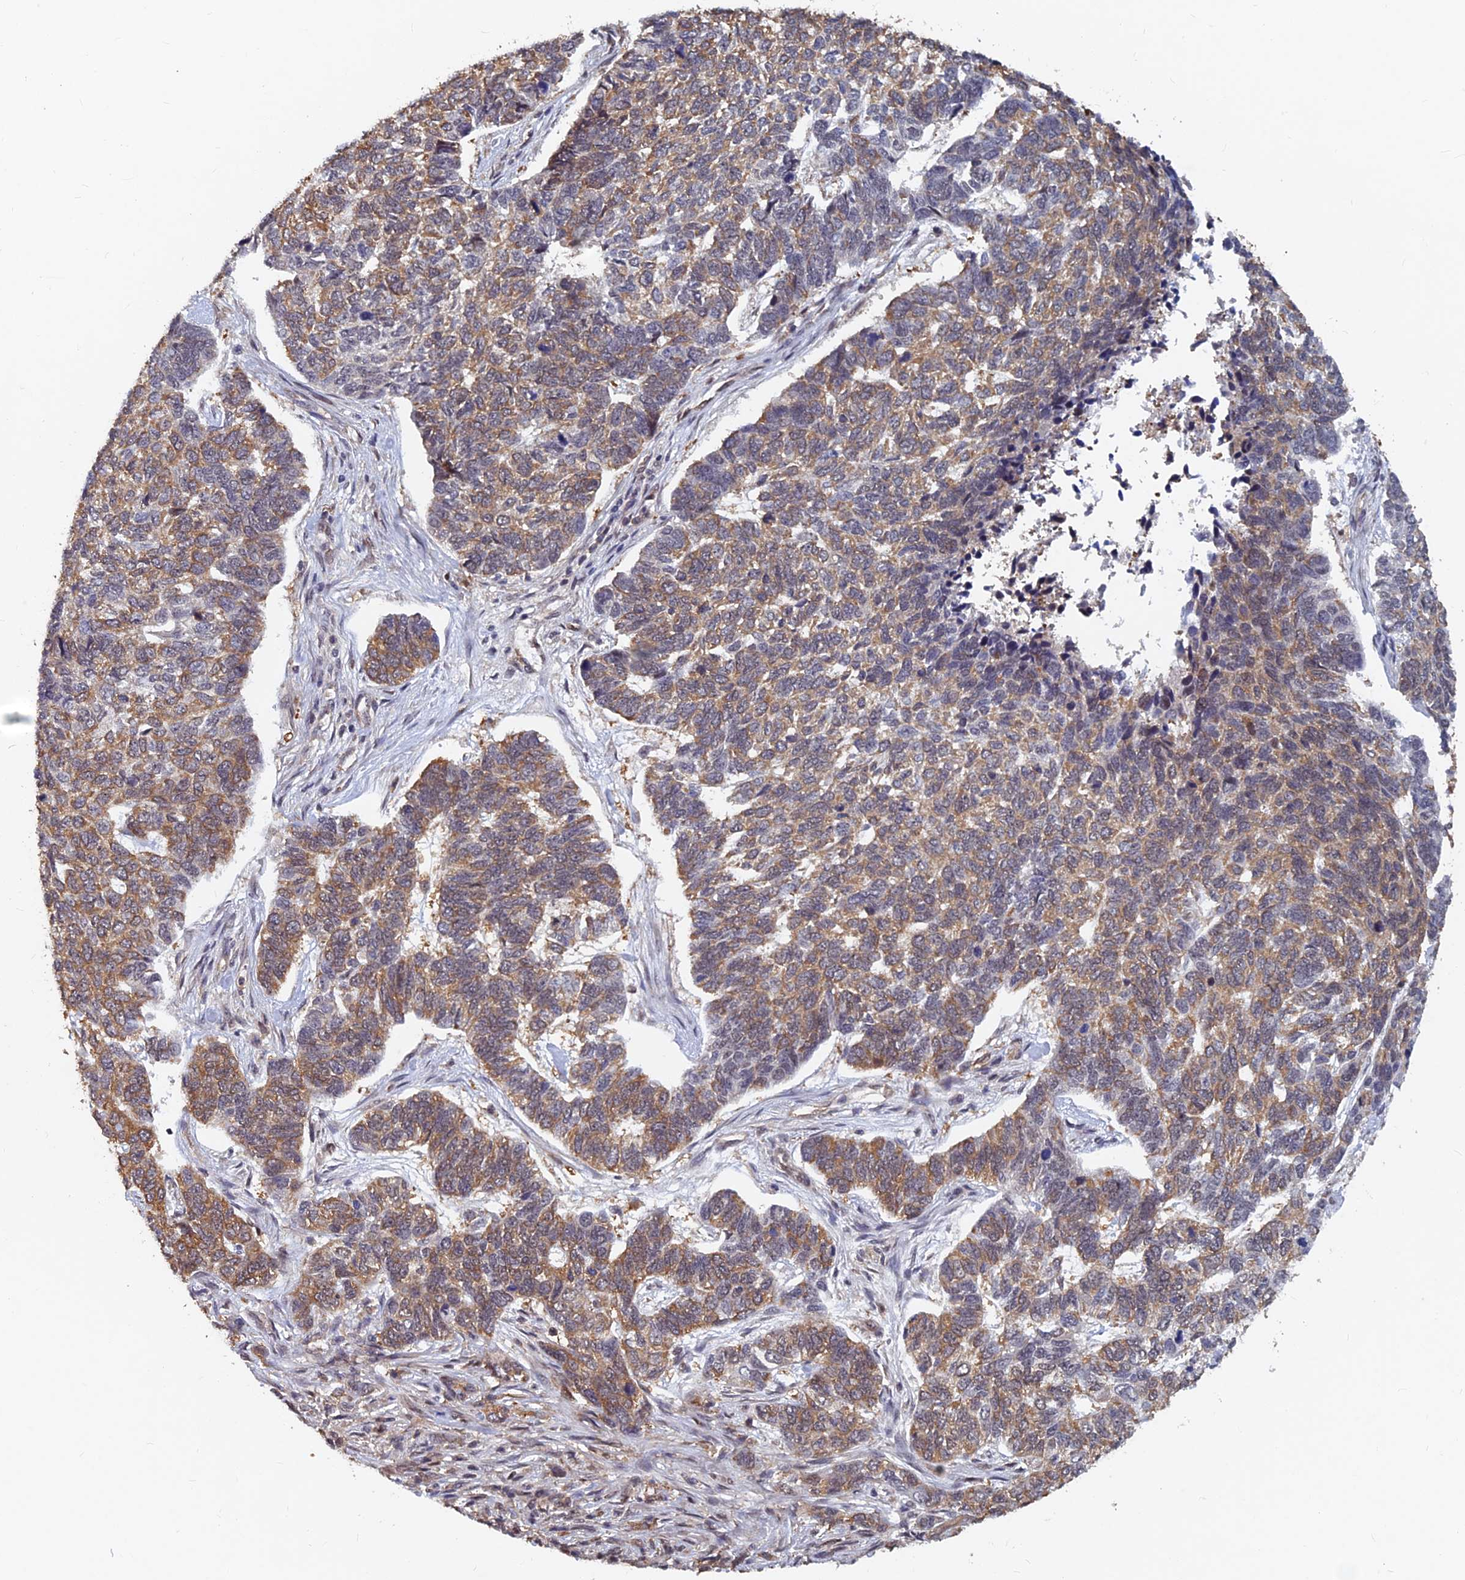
{"staining": {"intensity": "moderate", "quantity": ">75%", "location": "cytoplasmic/membranous,nuclear"}, "tissue": "skin cancer", "cell_type": "Tumor cells", "image_type": "cancer", "snomed": [{"axis": "morphology", "description": "Basal cell carcinoma"}, {"axis": "topography", "description": "Skin"}], "caption": "IHC of human skin cancer exhibits medium levels of moderate cytoplasmic/membranous and nuclear positivity in about >75% of tumor cells. (Stains: DAB in brown, nuclei in blue, Microscopy: brightfield microscopy at high magnification).", "gene": "FAM53C", "patient": {"sex": "female", "age": 65}}